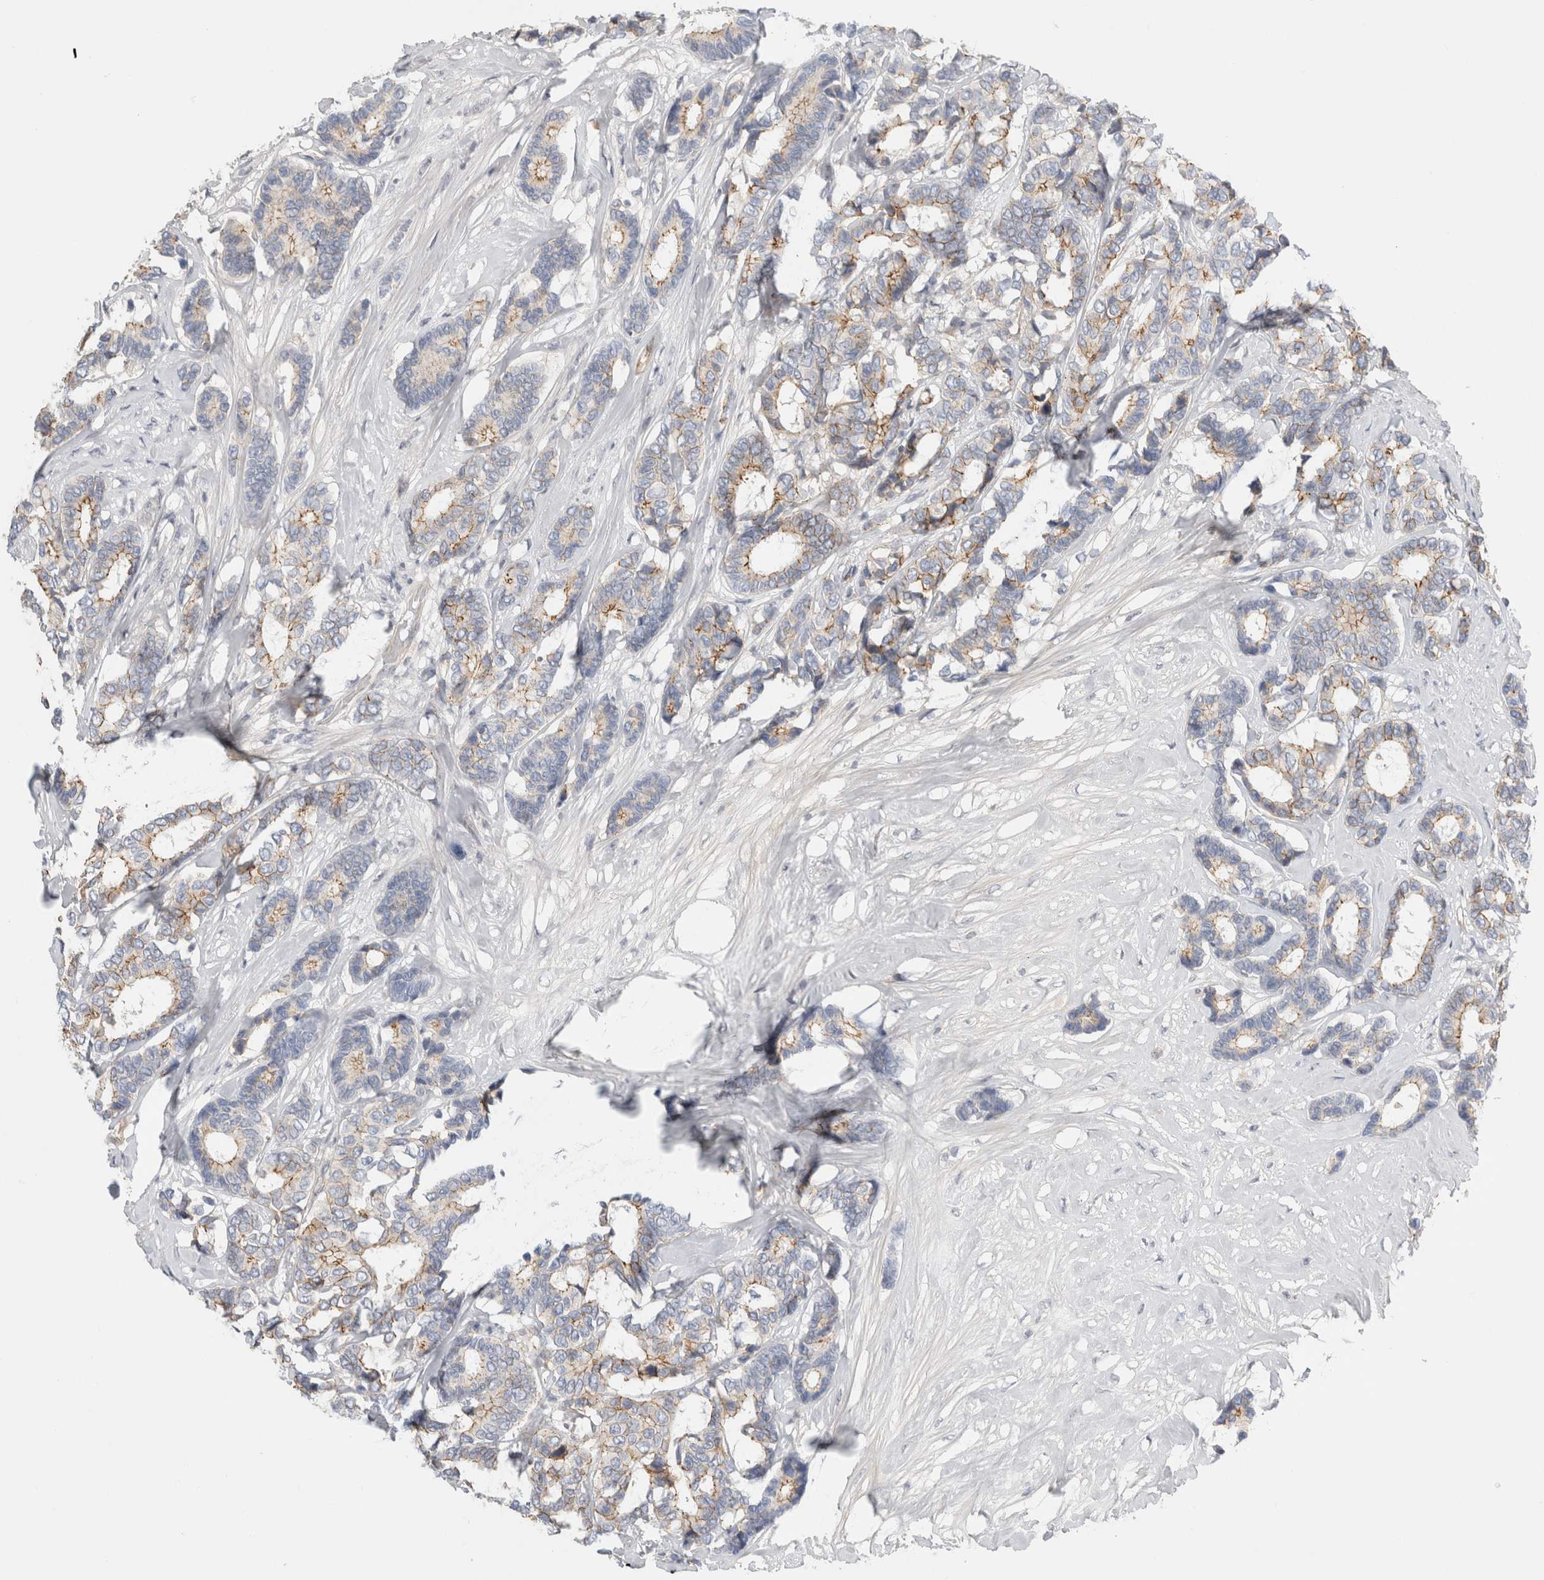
{"staining": {"intensity": "moderate", "quantity": "25%-75%", "location": "cytoplasmic/membranous"}, "tissue": "breast cancer", "cell_type": "Tumor cells", "image_type": "cancer", "snomed": [{"axis": "morphology", "description": "Duct carcinoma"}, {"axis": "topography", "description": "Breast"}], "caption": "Human breast invasive ductal carcinoma stained with a protein marker shows moderate staining in tumor cells.", "gene": "VANGL1", "patient": {"sex": "female", "age": 87}}